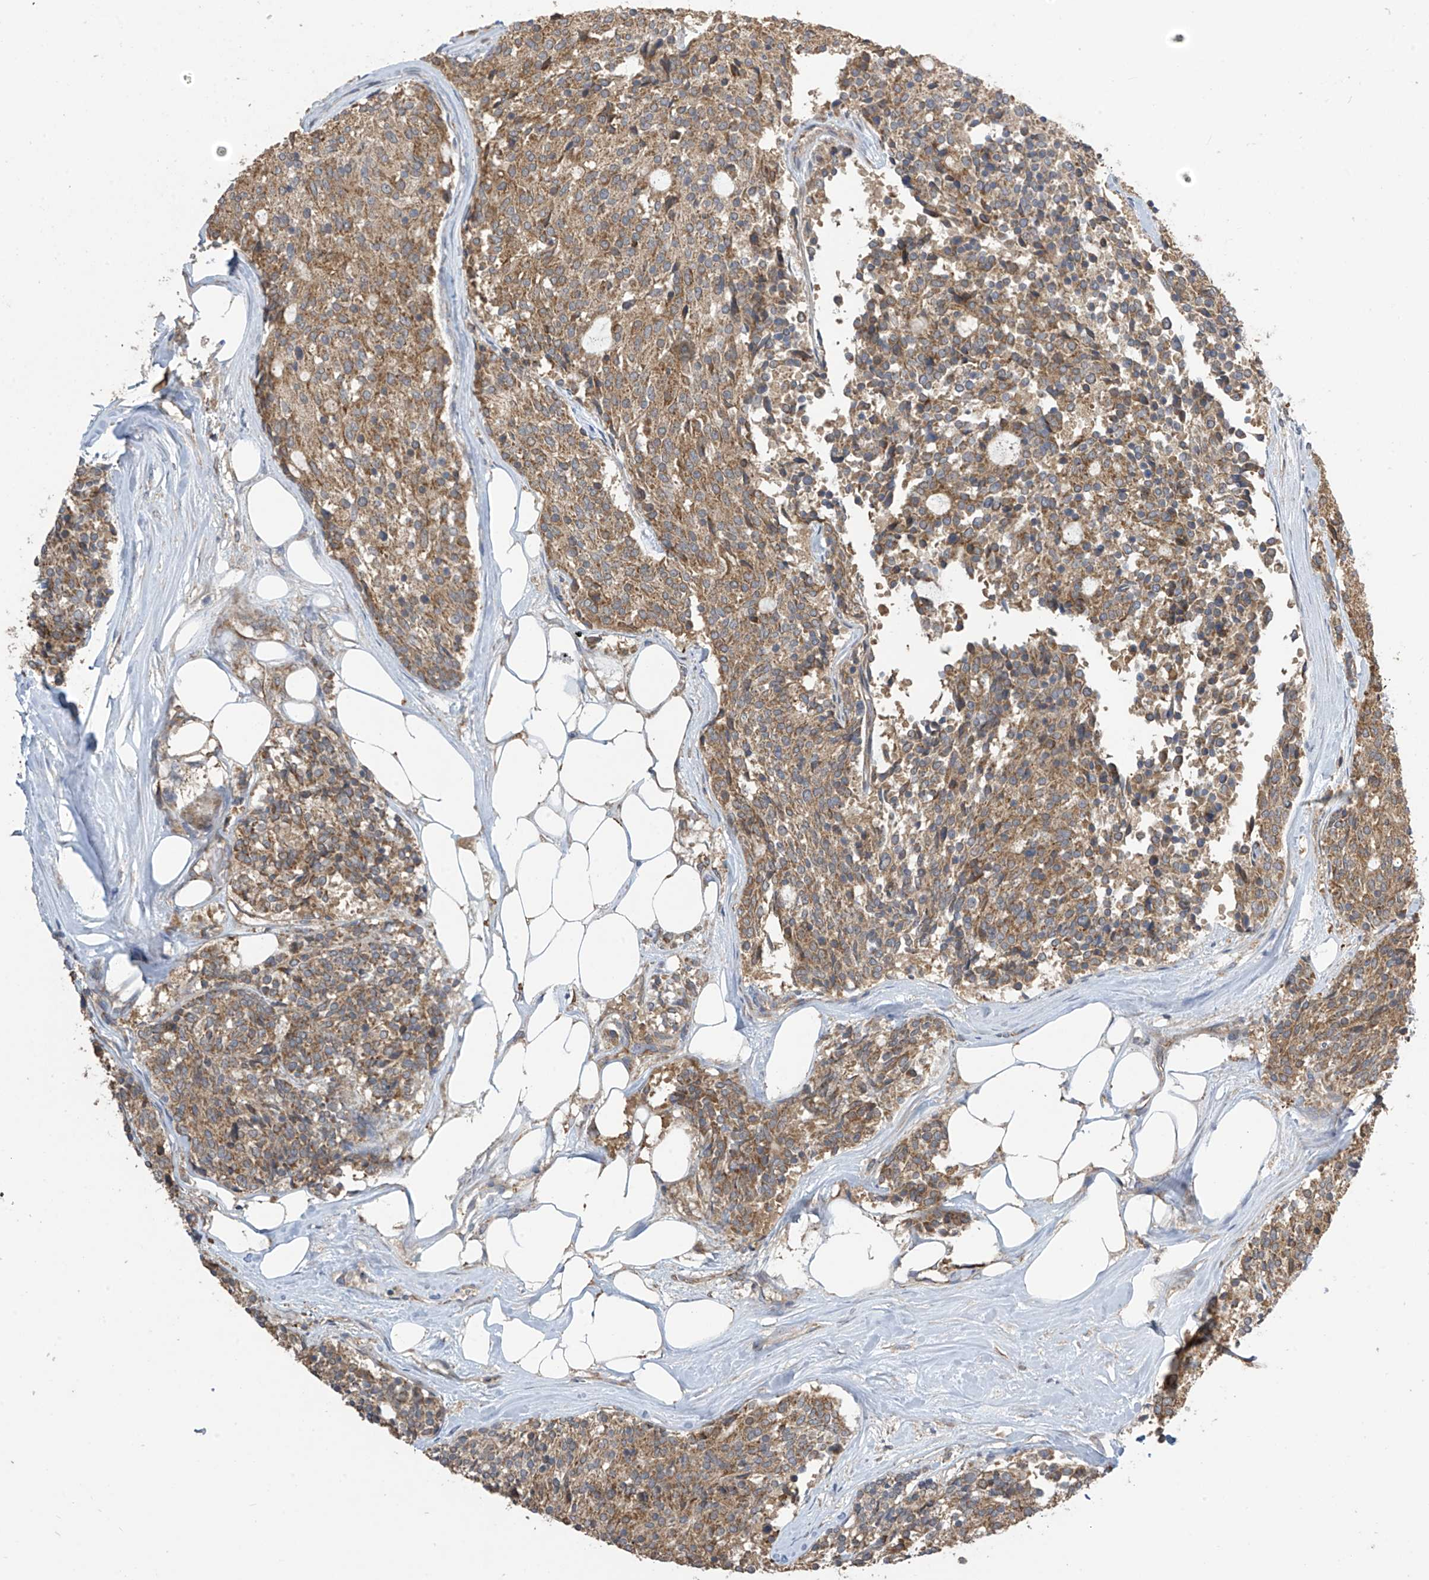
{"staining": {"intensity": "moderate", "quantity": ">75%", "location": "cytoplasmic/membranous"}, "tissue": "carcinoid", "cell_type": "Tumor cells", "image_type": "cancer", "snomed": [{"axis": "morphology", "description": "Carcinoid, malignant, NOS"}, {"axis": "topography", "description": "Pancreas"}], "caption": "Moderate cytoplasmic/membranous expression is seen in about >75% of tumor cells in carcinoid. The protein of interest is stained brown, and the nuclei are stained in blue (DAB IHC with brightfield microscopy, high magnification).", "gene": "PNPT1", "patient": {"sex": "female", "age": 54}}